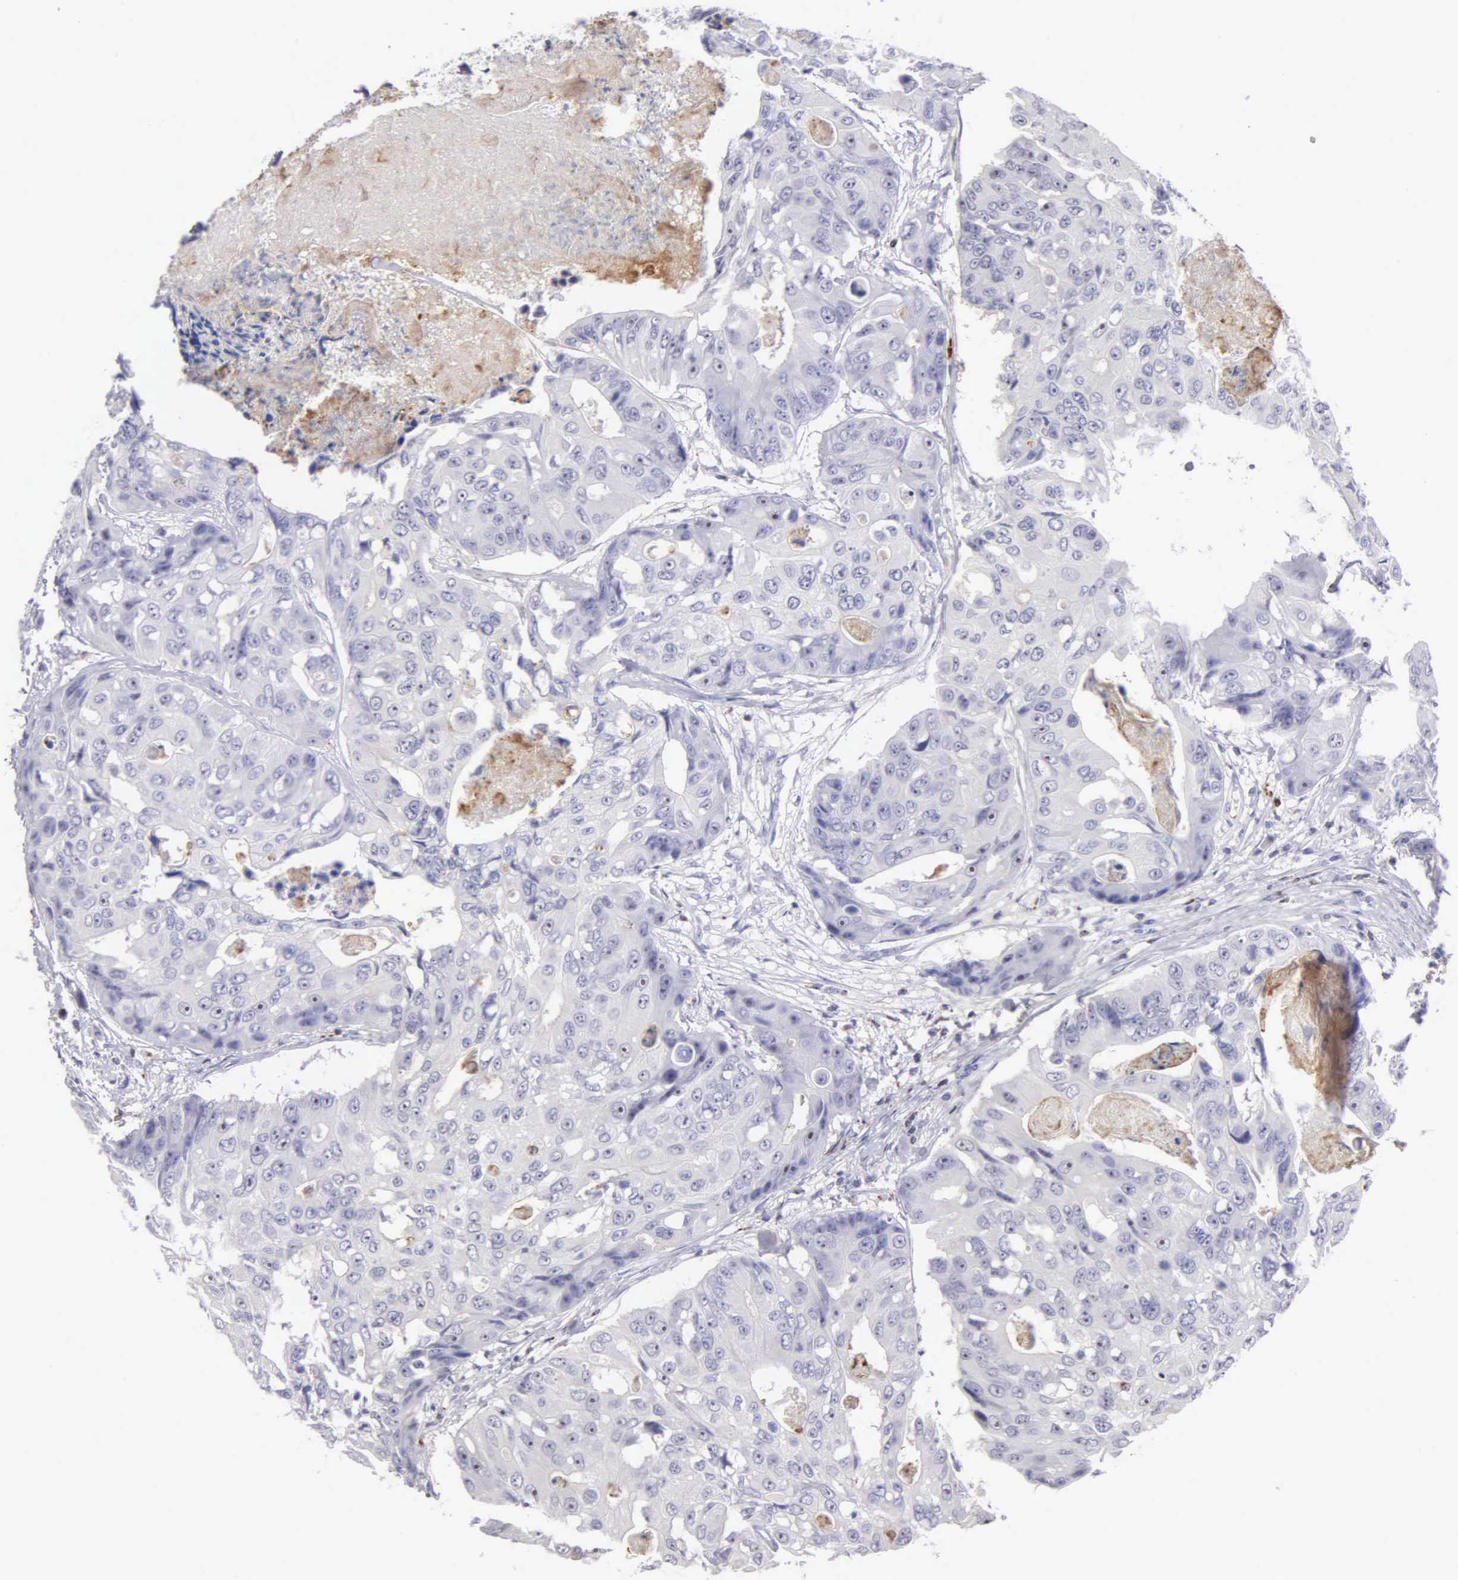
{"staining": {"intensity": "negative", "quantity": "none", "location": "none"}, "tissue": "colorectal cancer", "cell_type": "Tumor cells", "image_type": "cancer", "snomed": [{"axis": "morphology", "description": "Adenocarcinoma, NOS"}, {"axis": "topography", "description": "Colon"}], "caption": "Colorectal cancer (adenocarcinoma) was stained to show a protein in brown. There is no significant staining in tumor cells. Brightfield microscopy of IHC stained with DAB (3,3'-diaminobenzidine) (brown) and hematoxylin (blue), captured at high magnification.", "gene": "SRGN", "patient": {"sex": "female", "age": 86}}